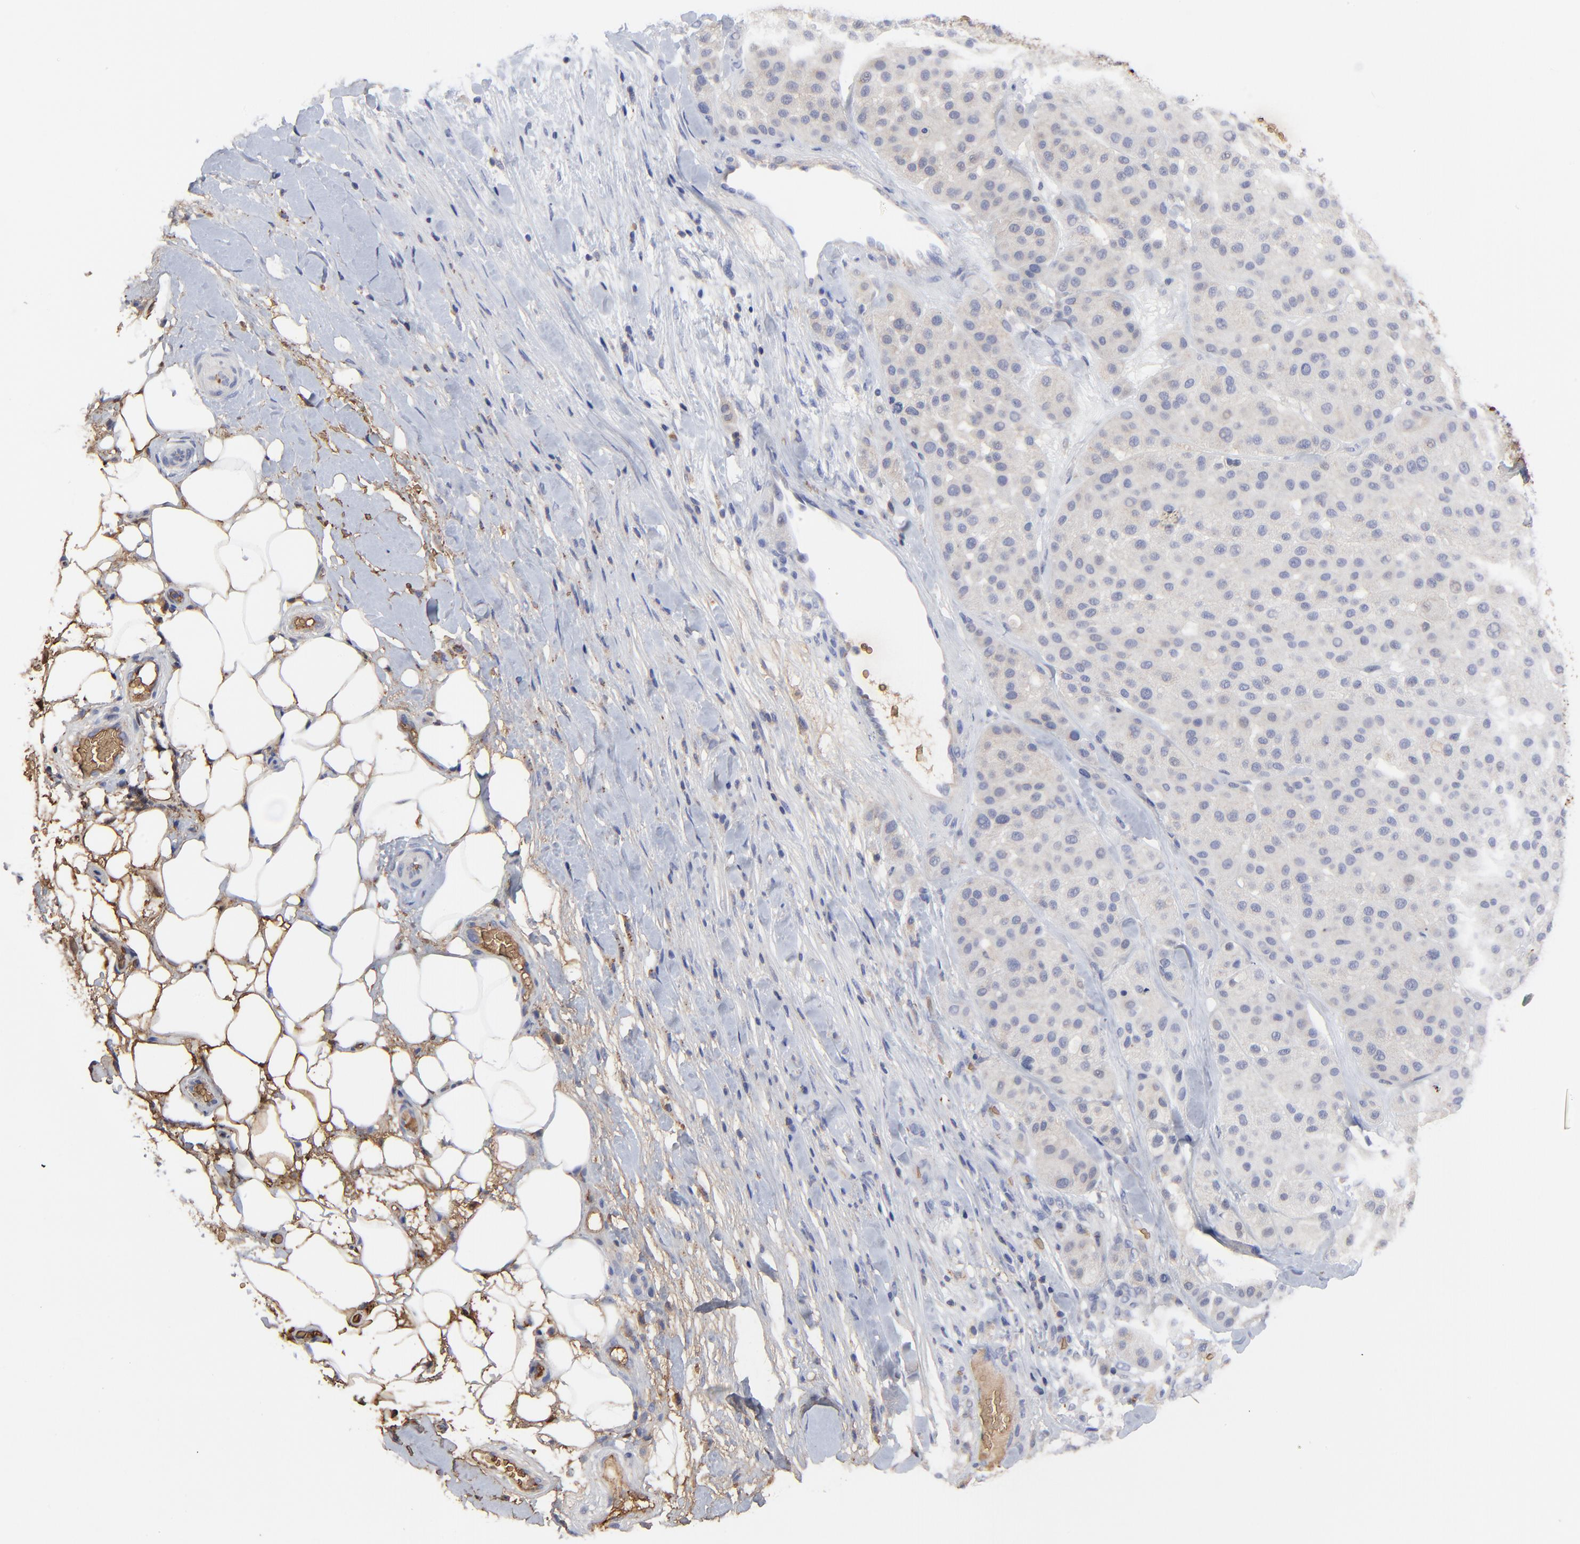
{"staining": {"intensity": "negative", "quantity": "none", "location": "none"}, "tissue": "melanoma", "cell_type": "Tumor cells", "image_type": "cancer", "snomed": [{"axis": "morphology", "description": "Normal tissue, NOS"}, {"axis": "morphology", "description": "Malignant melanoma, Metastatic site"}, {"axis": "topography", "description": "Skin"}], "caption": "Immunohistochemistry micrograph of human melanoma stained for a protein (brown), which reveals no staining in tumor cells.", "gene": "PAG1", "patient": {"sex": "male", "age": 41}}